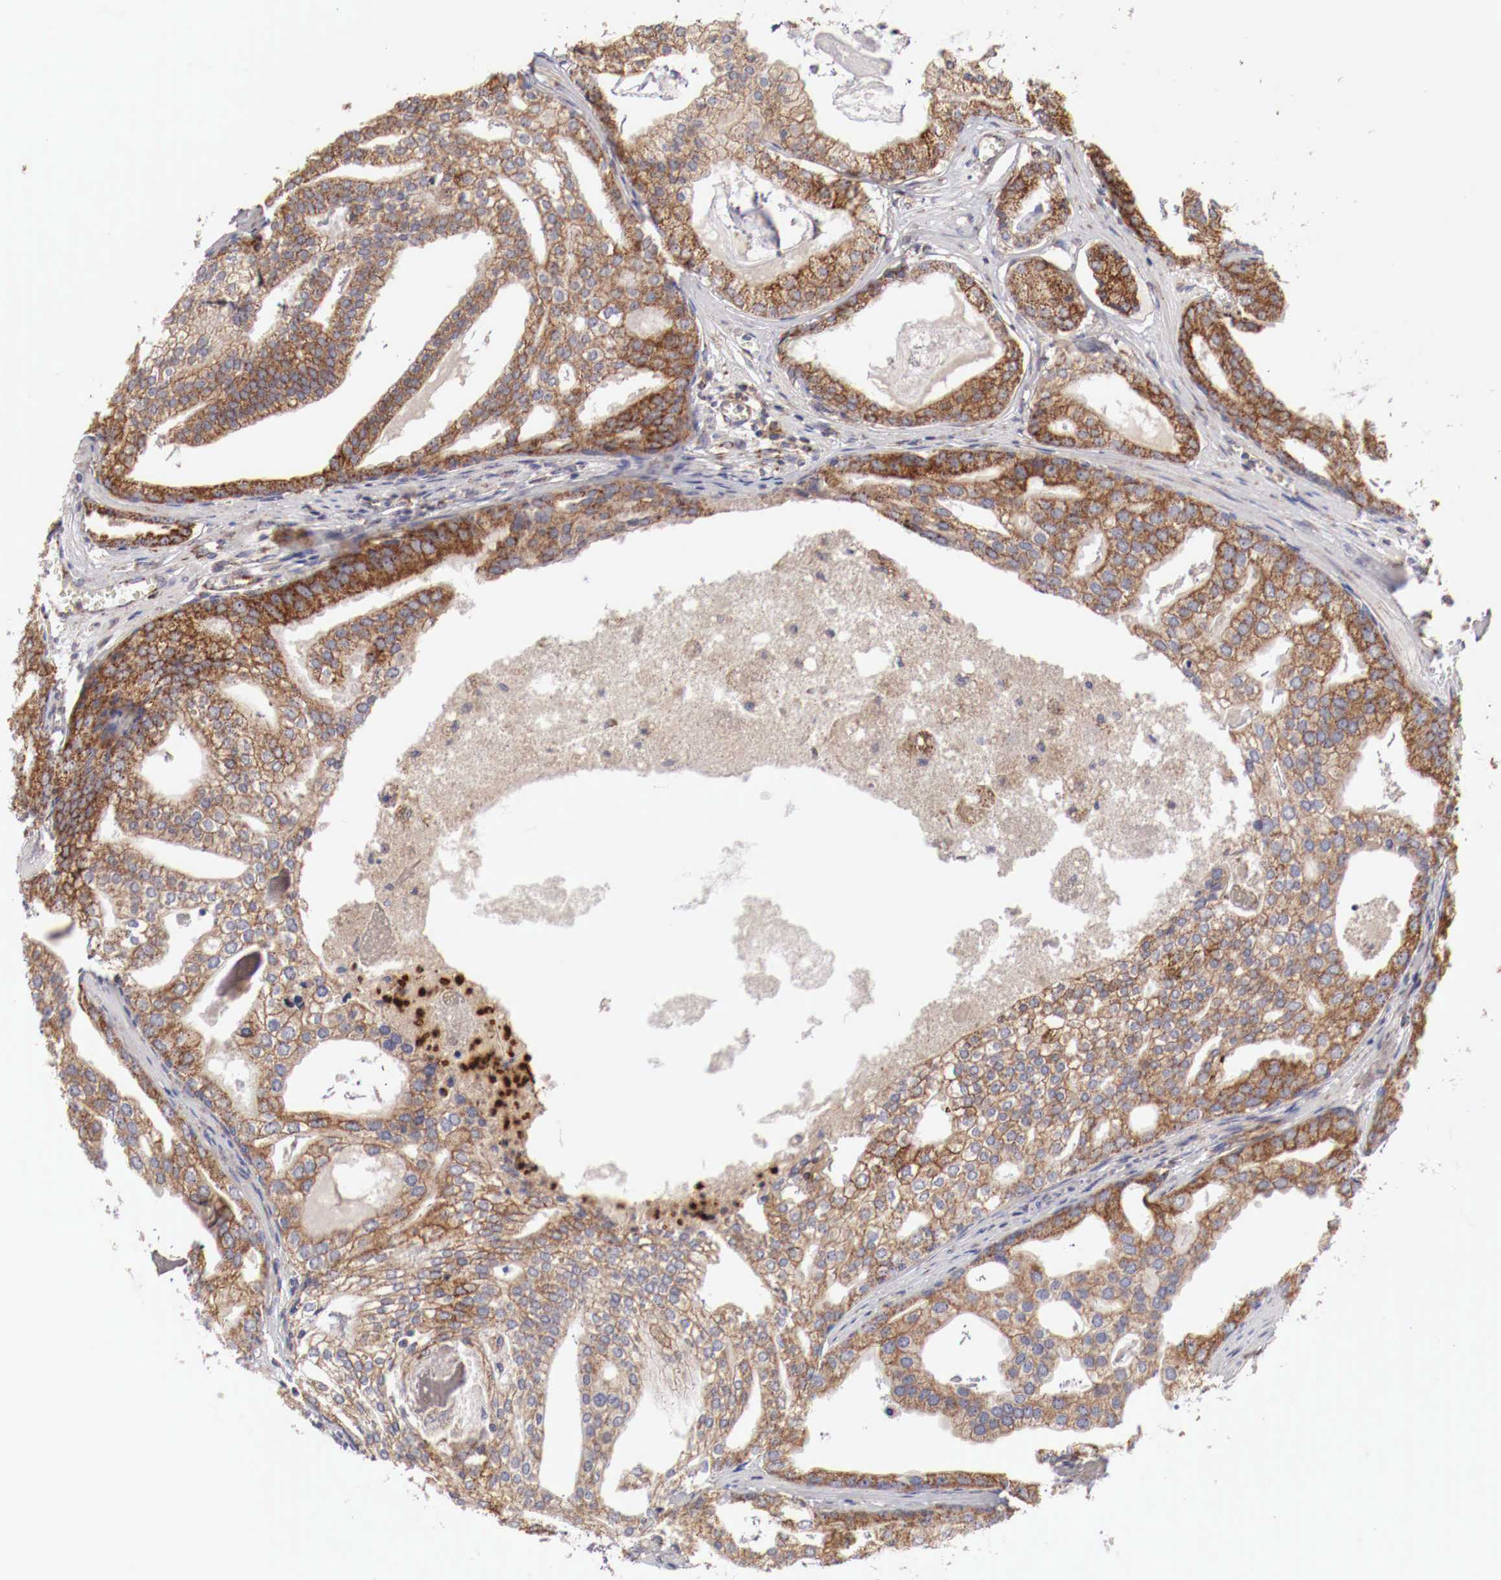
{"staining": {"intensity": "strong", "quantity": ">75%", "location": "cytoplasmic/membranous"}, "tissue": "prostate cancer", "cell_type": "Tumor cells", "image_type": "cancer", "snomed": [{"axis": "morphology", "description": "Adenocarcinoma, High grade"}, {"axis": "topography", "description": "Prostate"}], "caption": "Prostate cancer (adenocarcinoma (high-grade)) stained with IHC shows strong cytoplasmic/membranous expression in approximately >75% of tumor cells.", "gene": "XPNPEP3", "patient": {"sex": "male", "age": 56}}